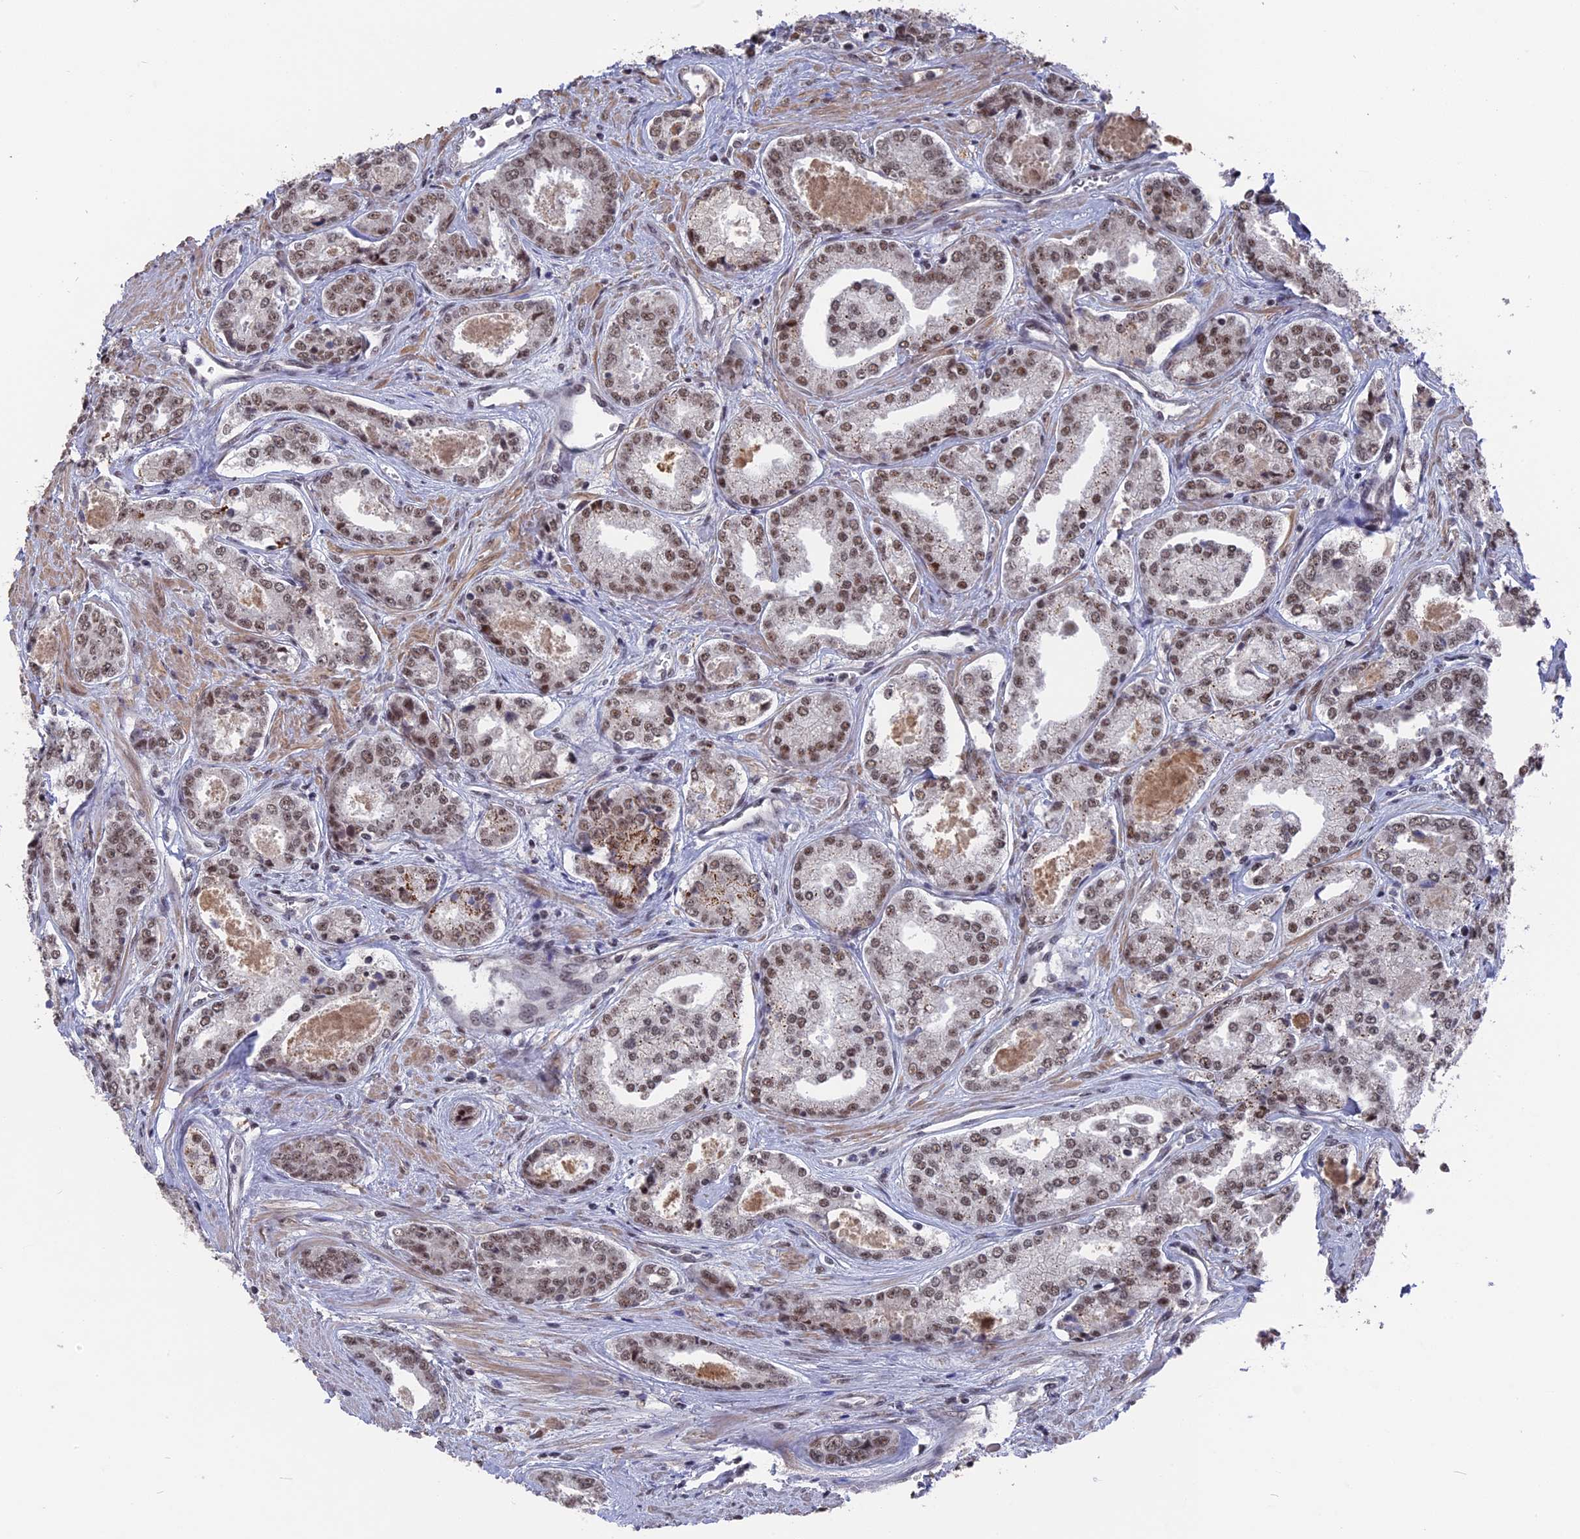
{"staining": {"intensity": "moderate", "quantity": ">75%", "location": "nuclear"}, "tissue": "prostate cancer", "cell_type": "Tumor cells", "image_type": "cancer", "snomed": [{"axis": "morphology", "description": "Adenocarcinoma, Low grade"}, {"axis": "topography", "description": "Prostate"}], "caption": "Adenocarcinoma (low-grade) (prostate) was stained to show a protein in brown. There is medium levels of moderate nuclear positivity in about >75% of tumor cells.", "gene": "SF3A2", "patient": {"sex": "male", "age": 68}}